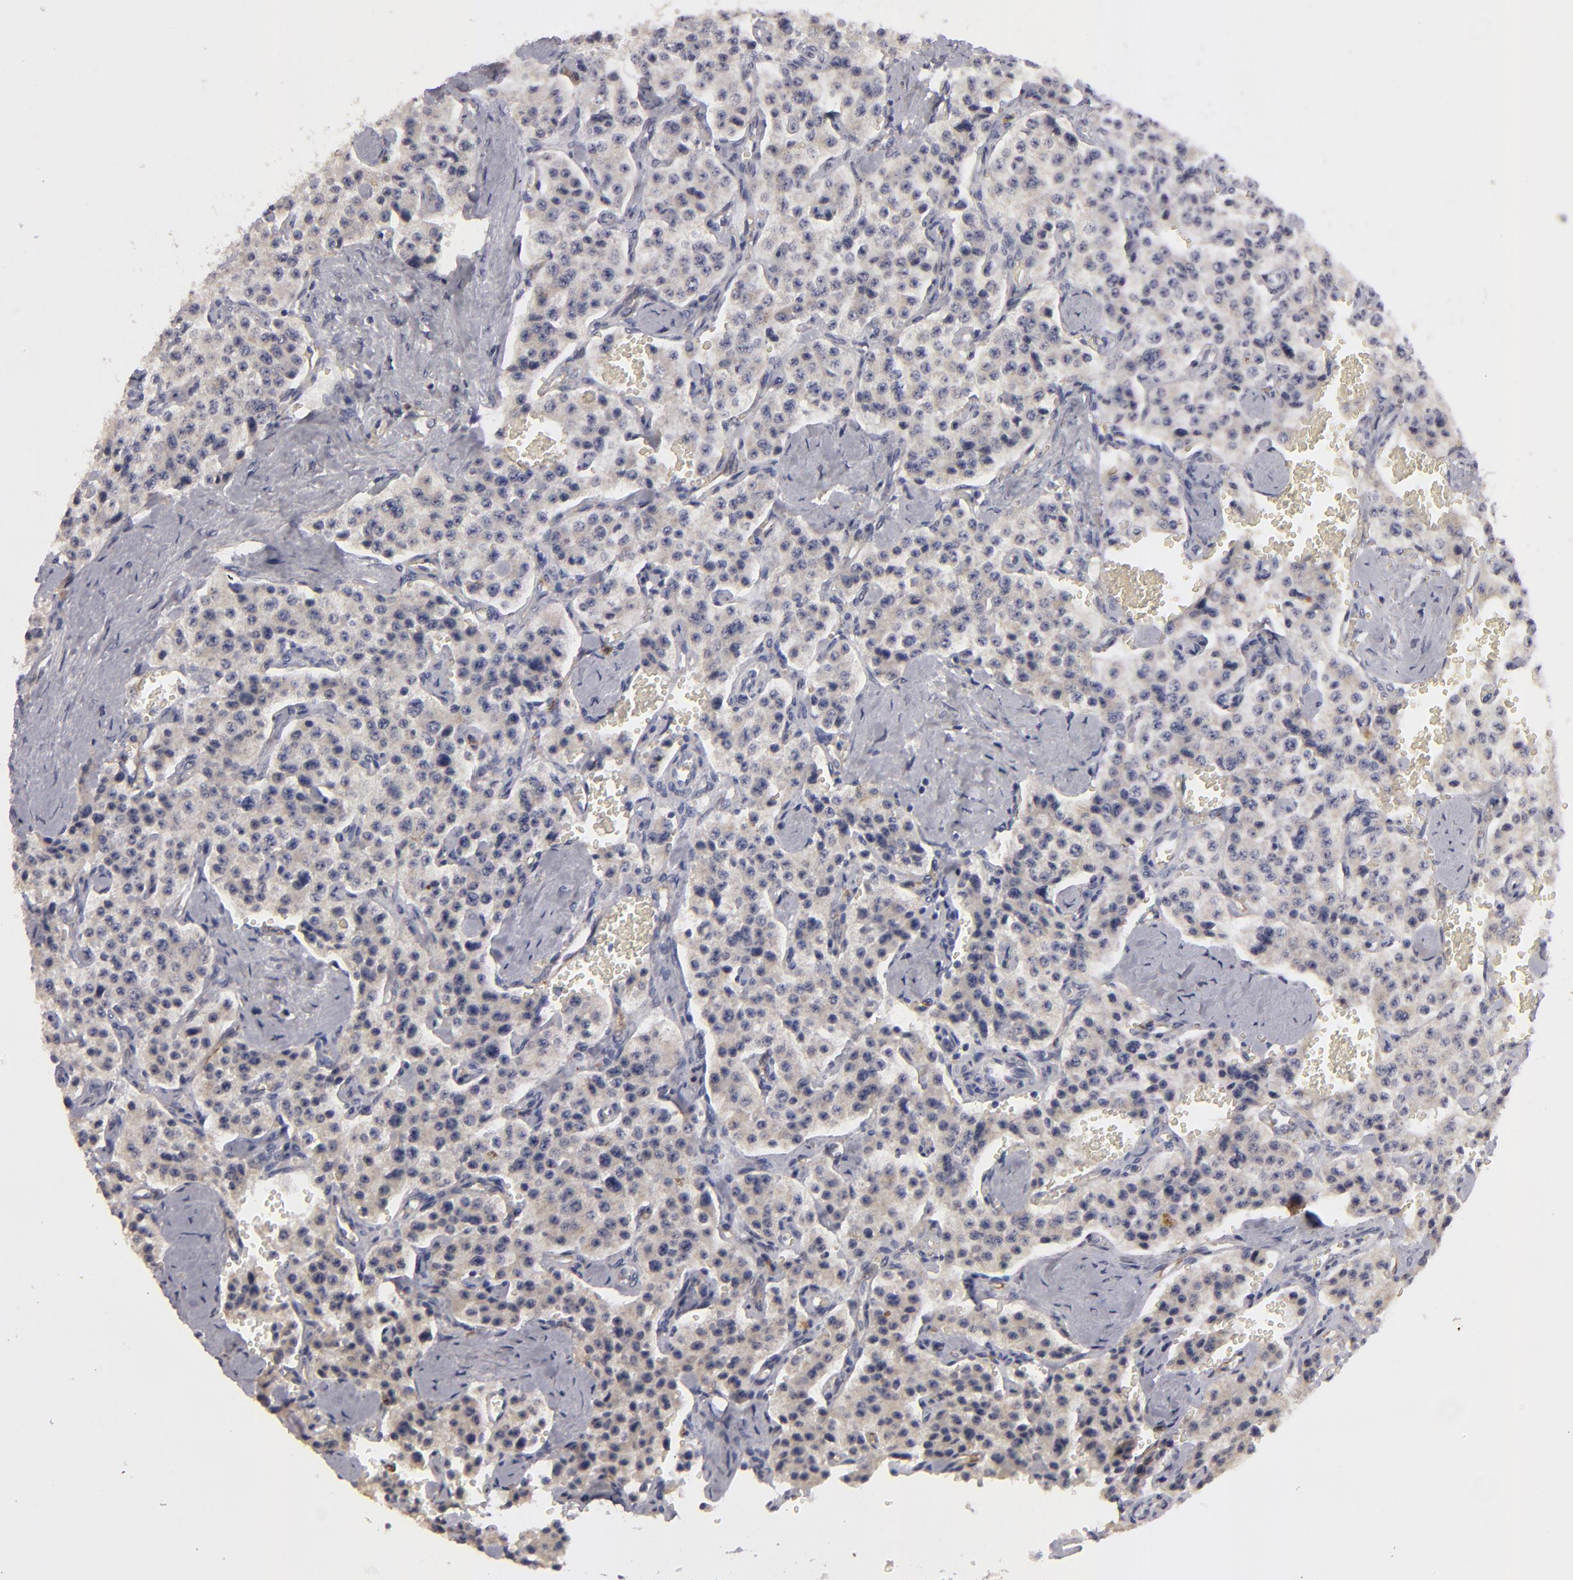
{"staining": {"intensity": "weak", "quantity": "25%-75%", "location": "cytoplasmic/membranous"}, "tissue": "carcinoid", "cell_type": "Tumor cells", "image_type": "cancer", "snomed": [{"axis": "morphology", "description": "Carcinoid, malignant, NOS"}, {"axis": "topography", "description": "Small intestine"}], "caption": "Immunohistochemistry (IHC) (DAB (3,3'-diaminobenzidine)) staining of human carcinoid (malignant) displays weak cytoplasmic/membranous protein staining in about 25%-75% of tumor cells.", "gene": "ZNF175", "patient": {"sex": "male", "age": 52}}